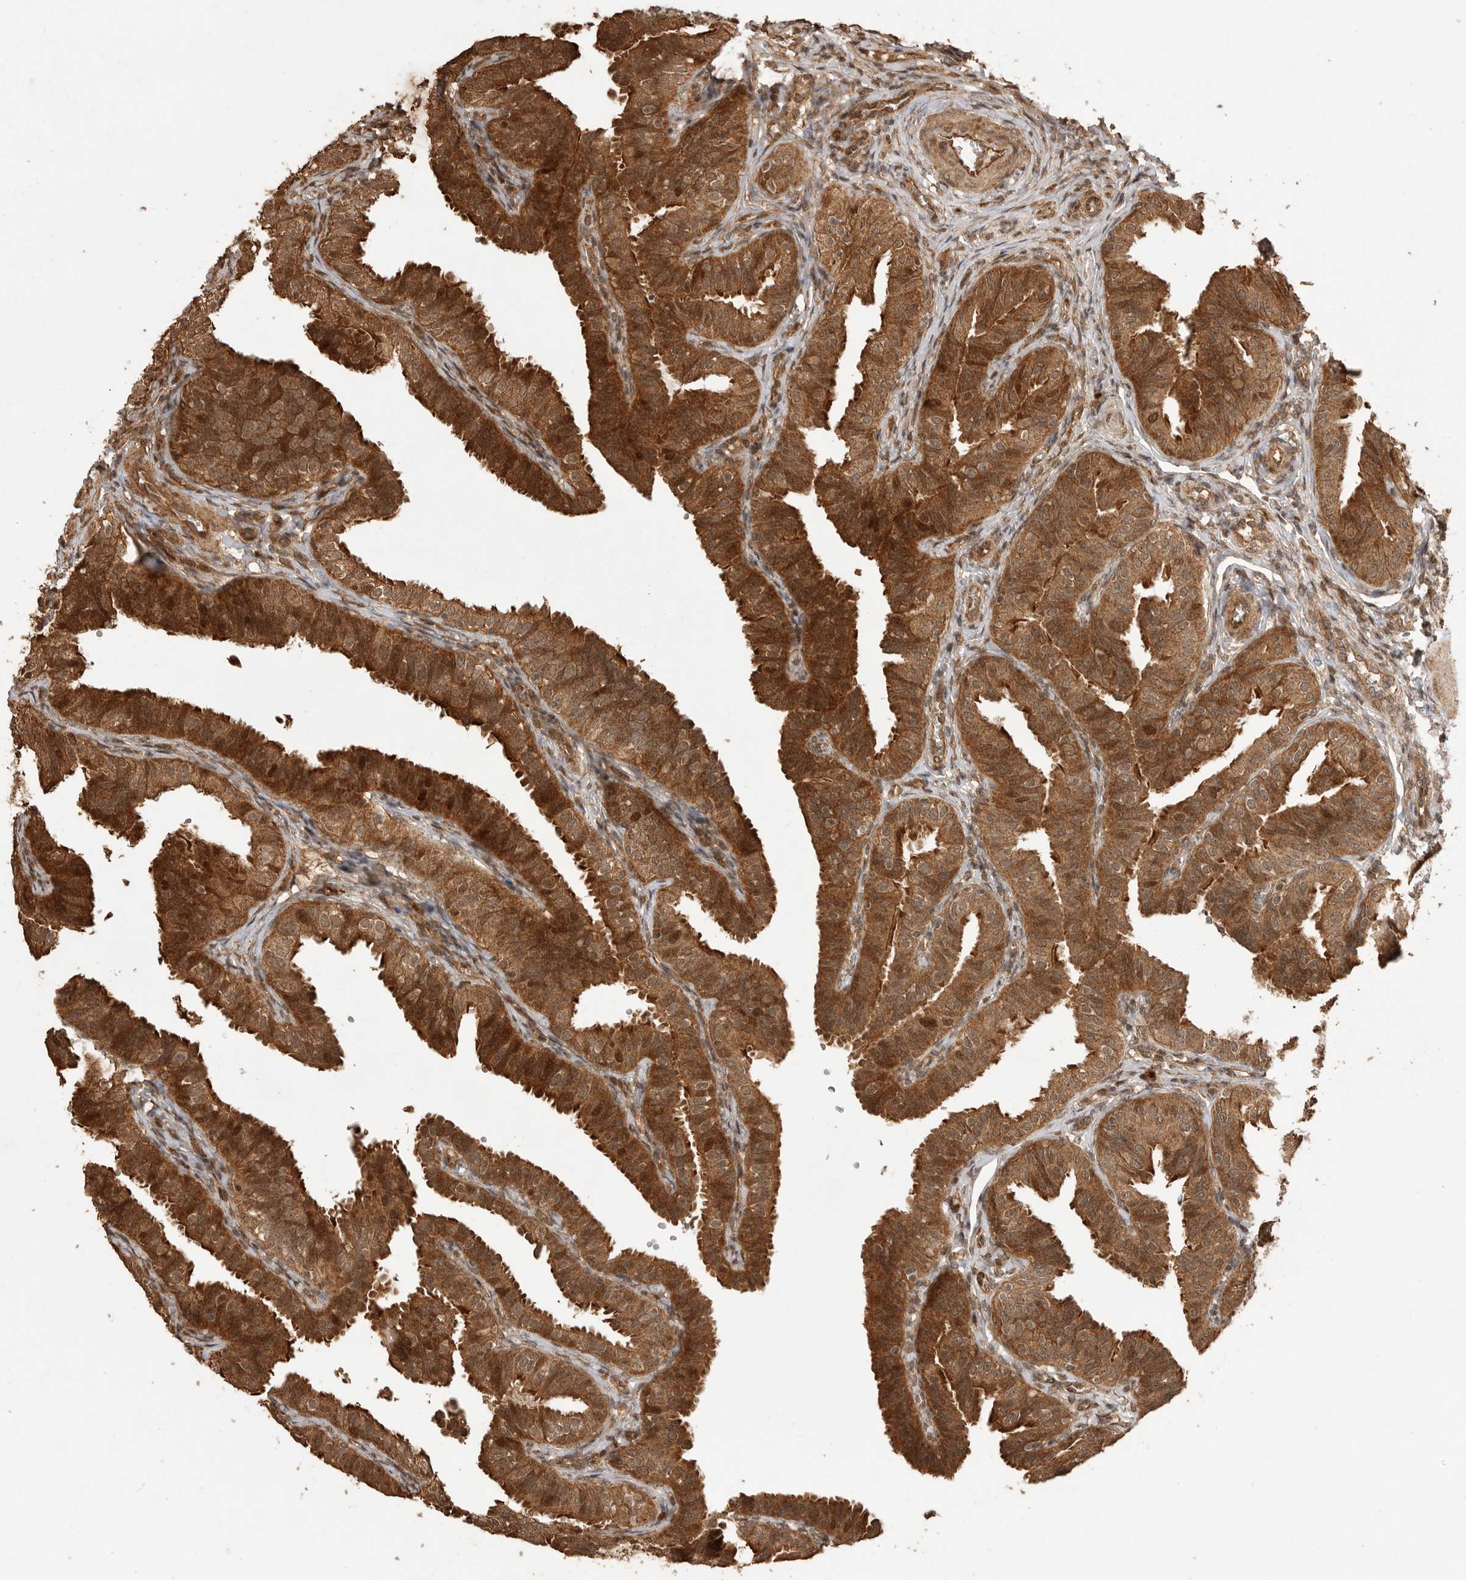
{"staining": {"intensity": "strong", "quantity": ">75%", "location": "cytoplasmic/membranous"}, "tissue": "fallopian tube", "cell_type": "Glandular cells", "image_type": "normal", "snomed": [{"axis": "morphology", "description": "Normal tissue, NOS"}, {"axis": "topography", "description": "Fallopian tube"}], "caption": "This photomicrograph displays IHC staining of unremarkable human fallopian tube, with high strong cytoplasmic/membranous expression in about >75% of glandular cells.", "gene": "BOC", "patient": {"sex": "female", "age": 35}}